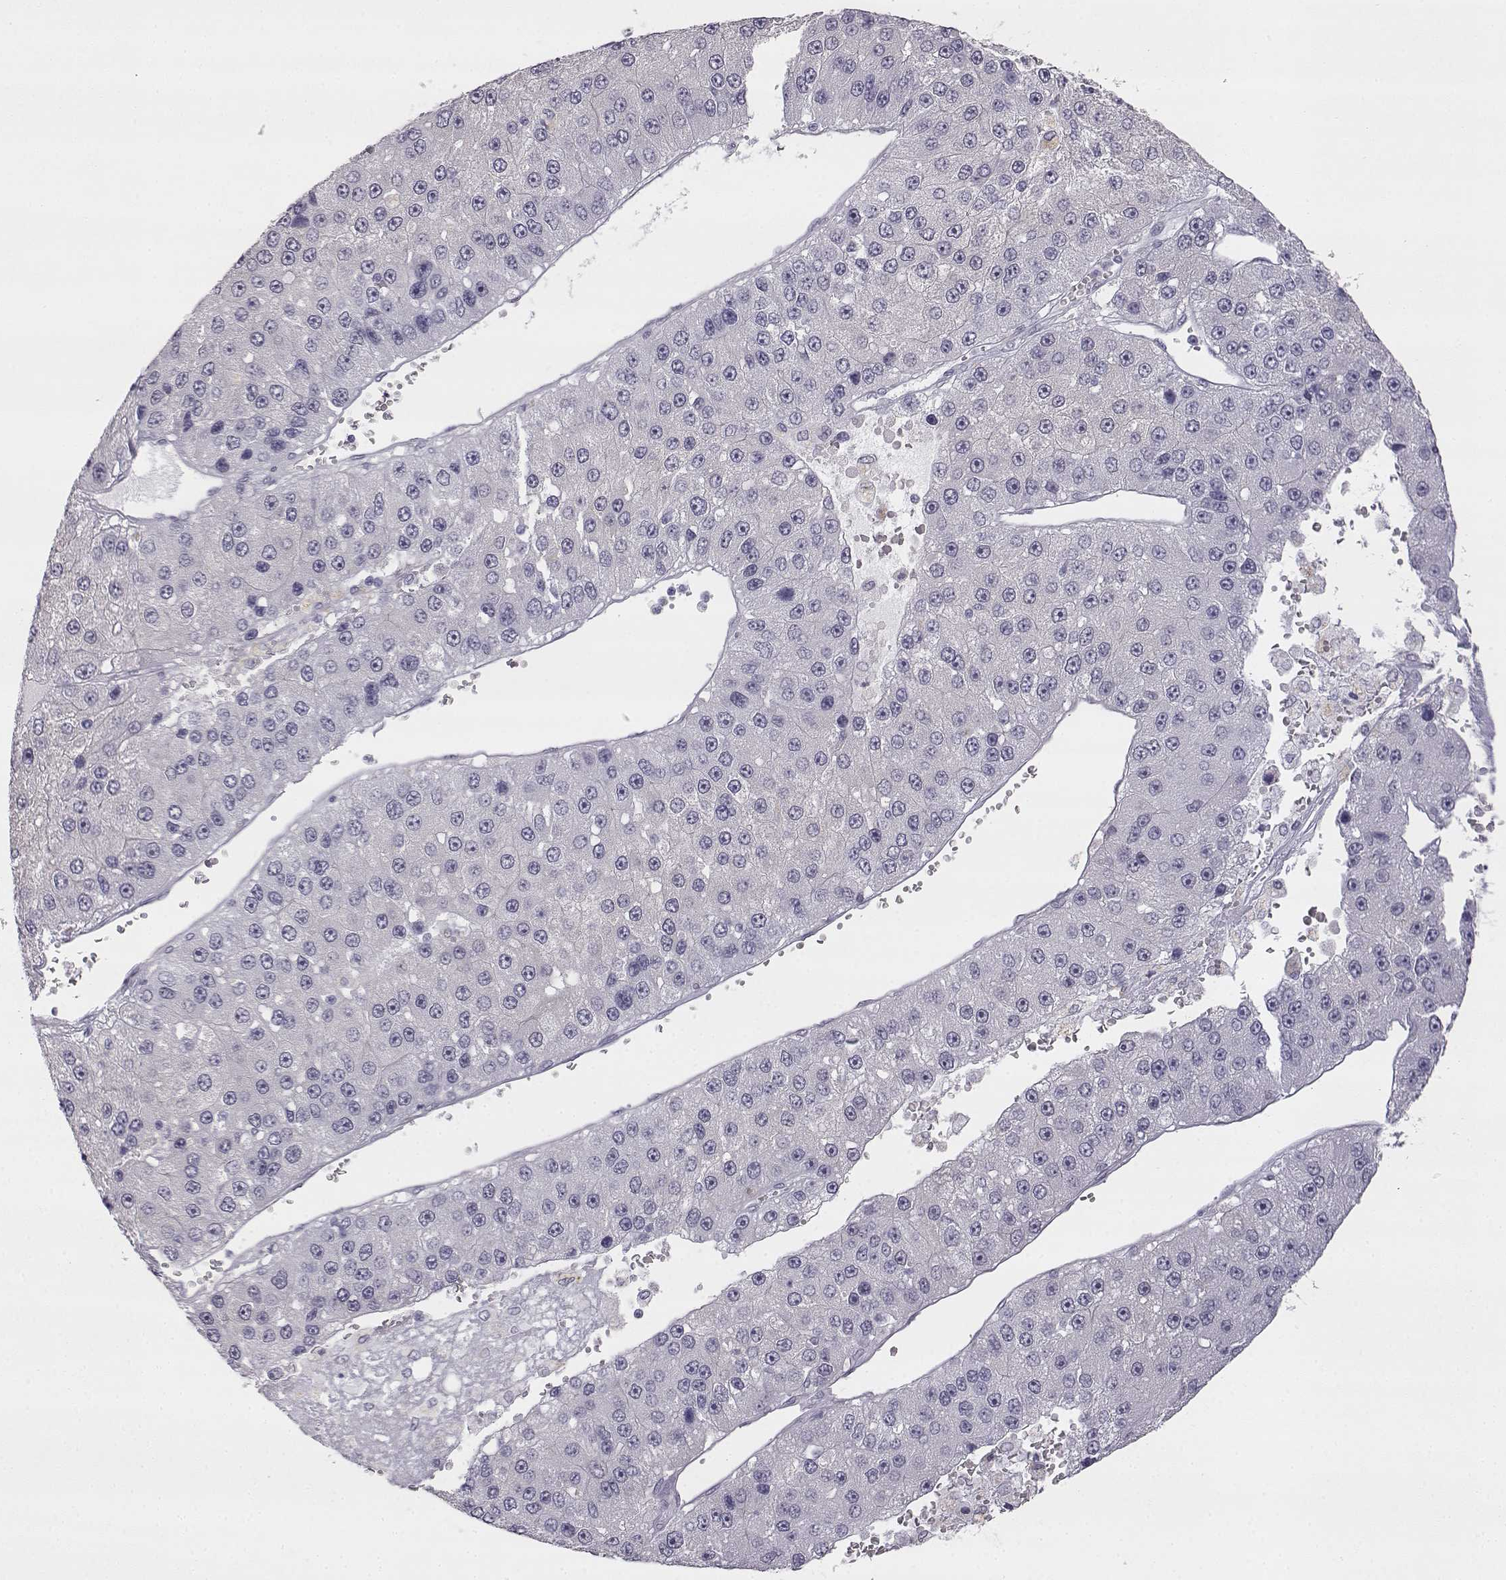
{"staining": {"intensity": "negative", "quantity": "none", "location": "none"}, "tissue": "liver cancer", "cell_type": "Tumor cells", "image_type": "cancer", "snomed": [{"axis": "morphology", "description": "Carcinoma, Hepatocellular, NOS"}, {"axis": "topography", "description": "Liver"}], "caption": "A photomicrograph of liver cancer (hepatocellular carcinoma) stained for a protein demonstrates no brown staining in tumor cells.", "gene": "VGF", "patient": {"sex": "female", "age": 73}}